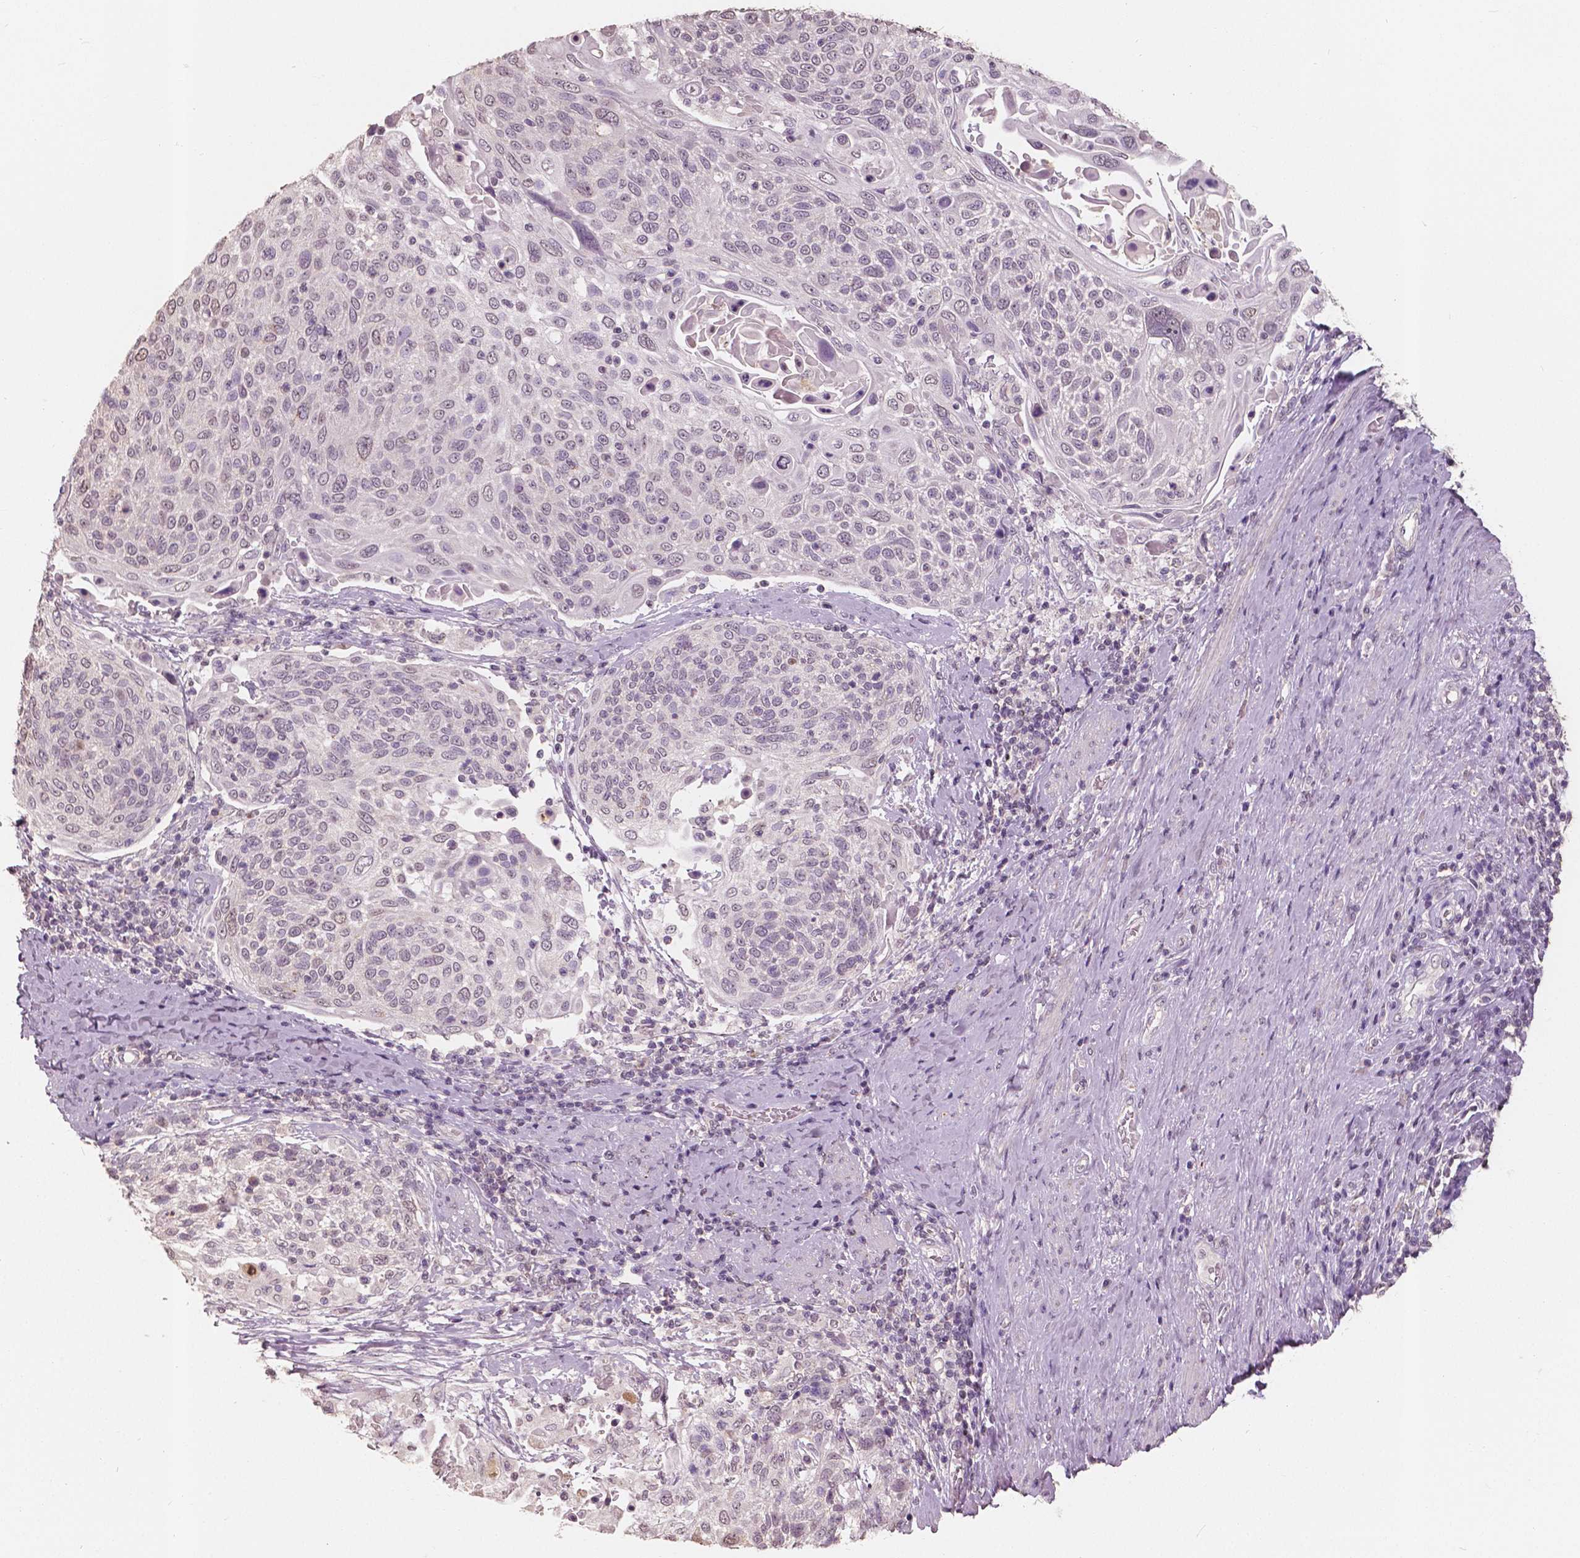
{"staining": {"intensity": "negative", "quantity": "none", "location": "none"}, "tissue": "cervical cancer", "cell_type": "Tumor cells", "image_type": "cancer", "snomed": [{"axis": "morphology", "description": "Squamous cell carcinoma, NOS"}, {"axis": "topography", "description": "Cervix"}], "caption": "Tumor cells show no significant staining in cervical squamous cell carcinoma.", "gene": "SAT2", "patient": {"sex": "female", "age": 61}}